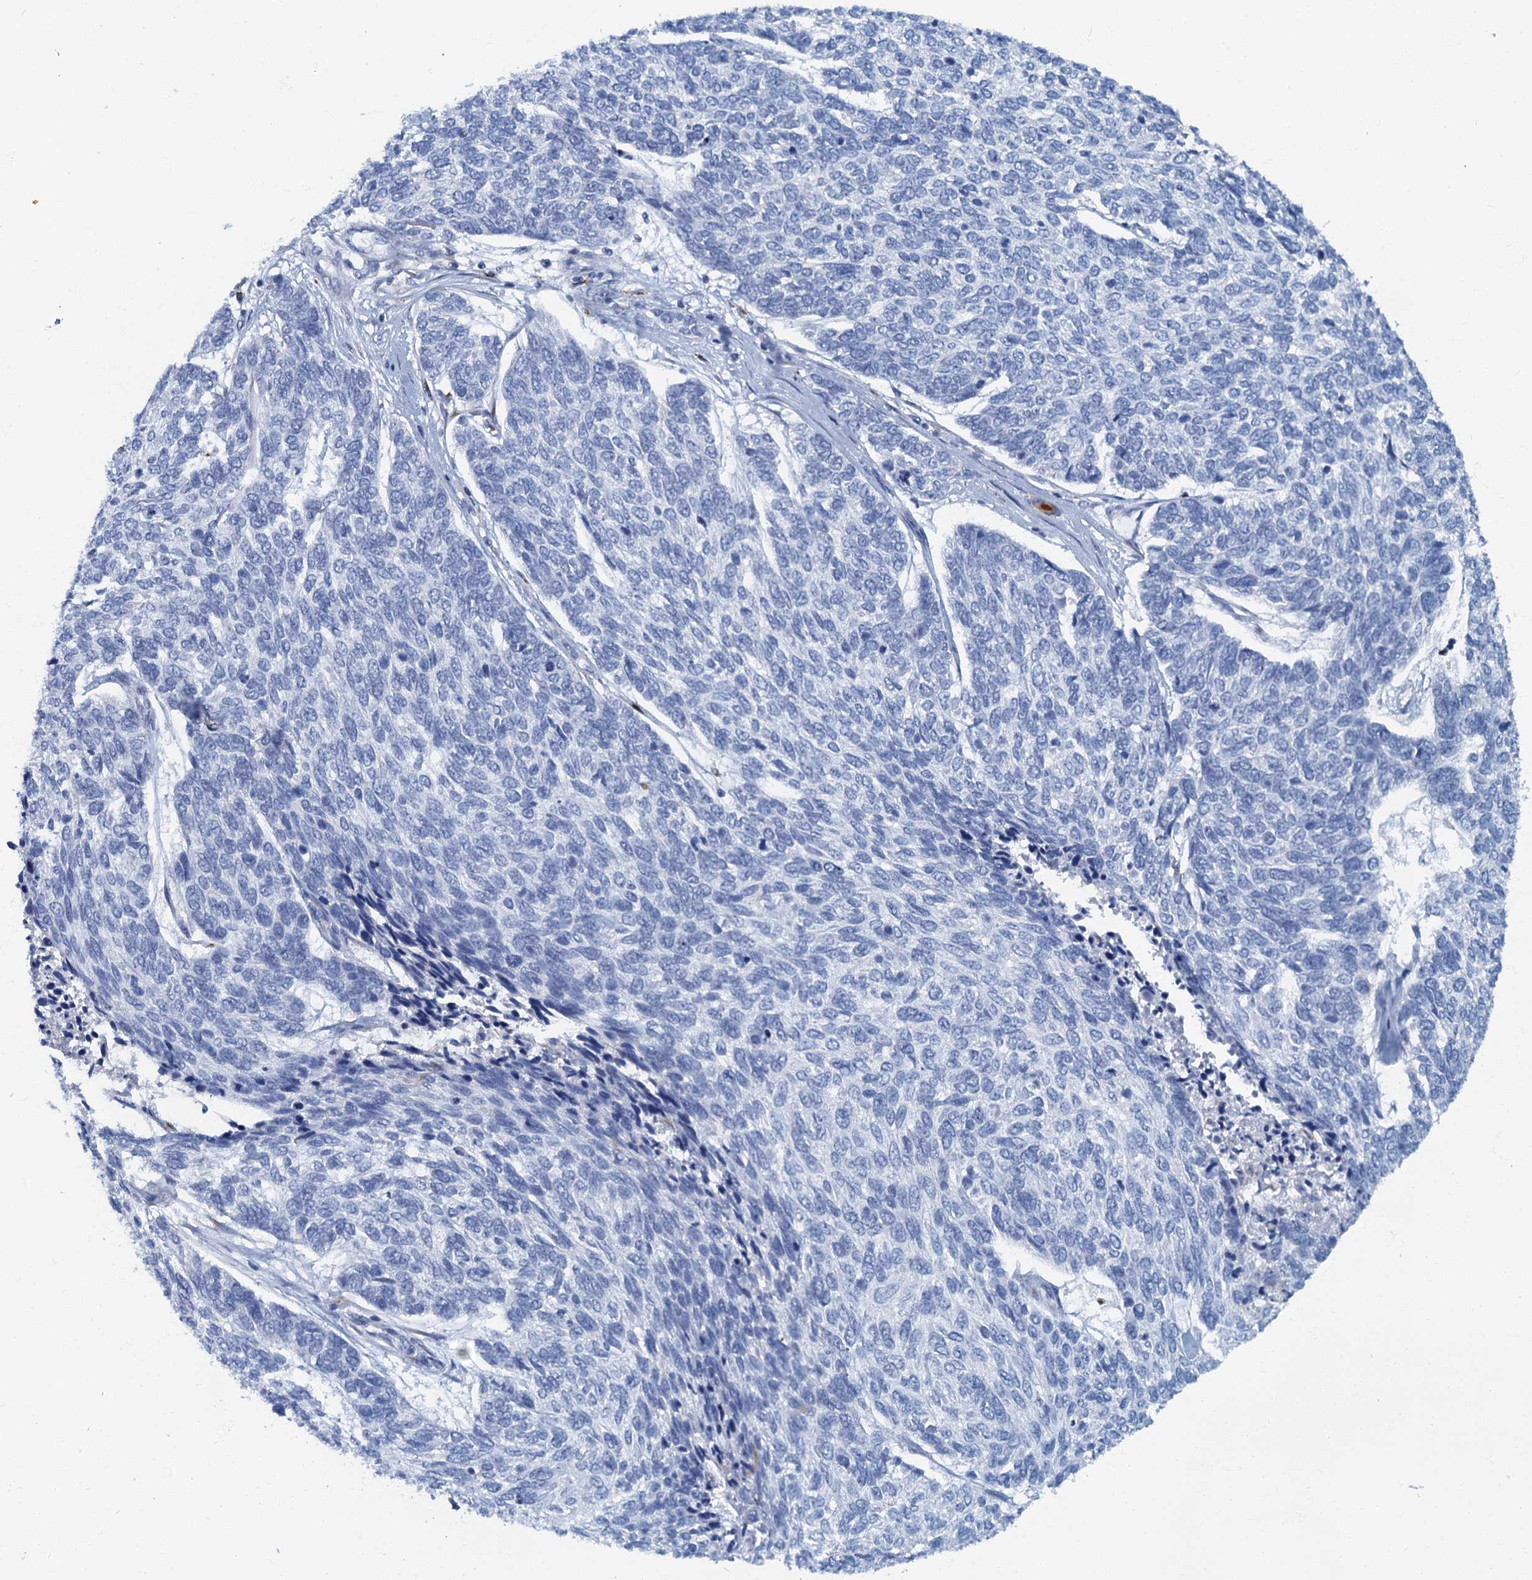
{"staining": {"intensity": "negative", "quantity": "none", "location": "none"}, "tissue": "skin cancer", "cell_type": "Tumor cells", "image_type": "cancer", "snomed": [{"axis": "morphology", "description": "Basal cell carcinoma"}, {"axis": "topography", "description": "Skin"}], "caption": "There is no significant positivity in tumor cells of skin cancer. The staining is performed using DAB (3,3'-diaminobenzidine) brown chromogen with nuclei counter-stained in using hematoxylin.", "gene": "LYPD3", "patient": {"sex": "female", "age": 65}}